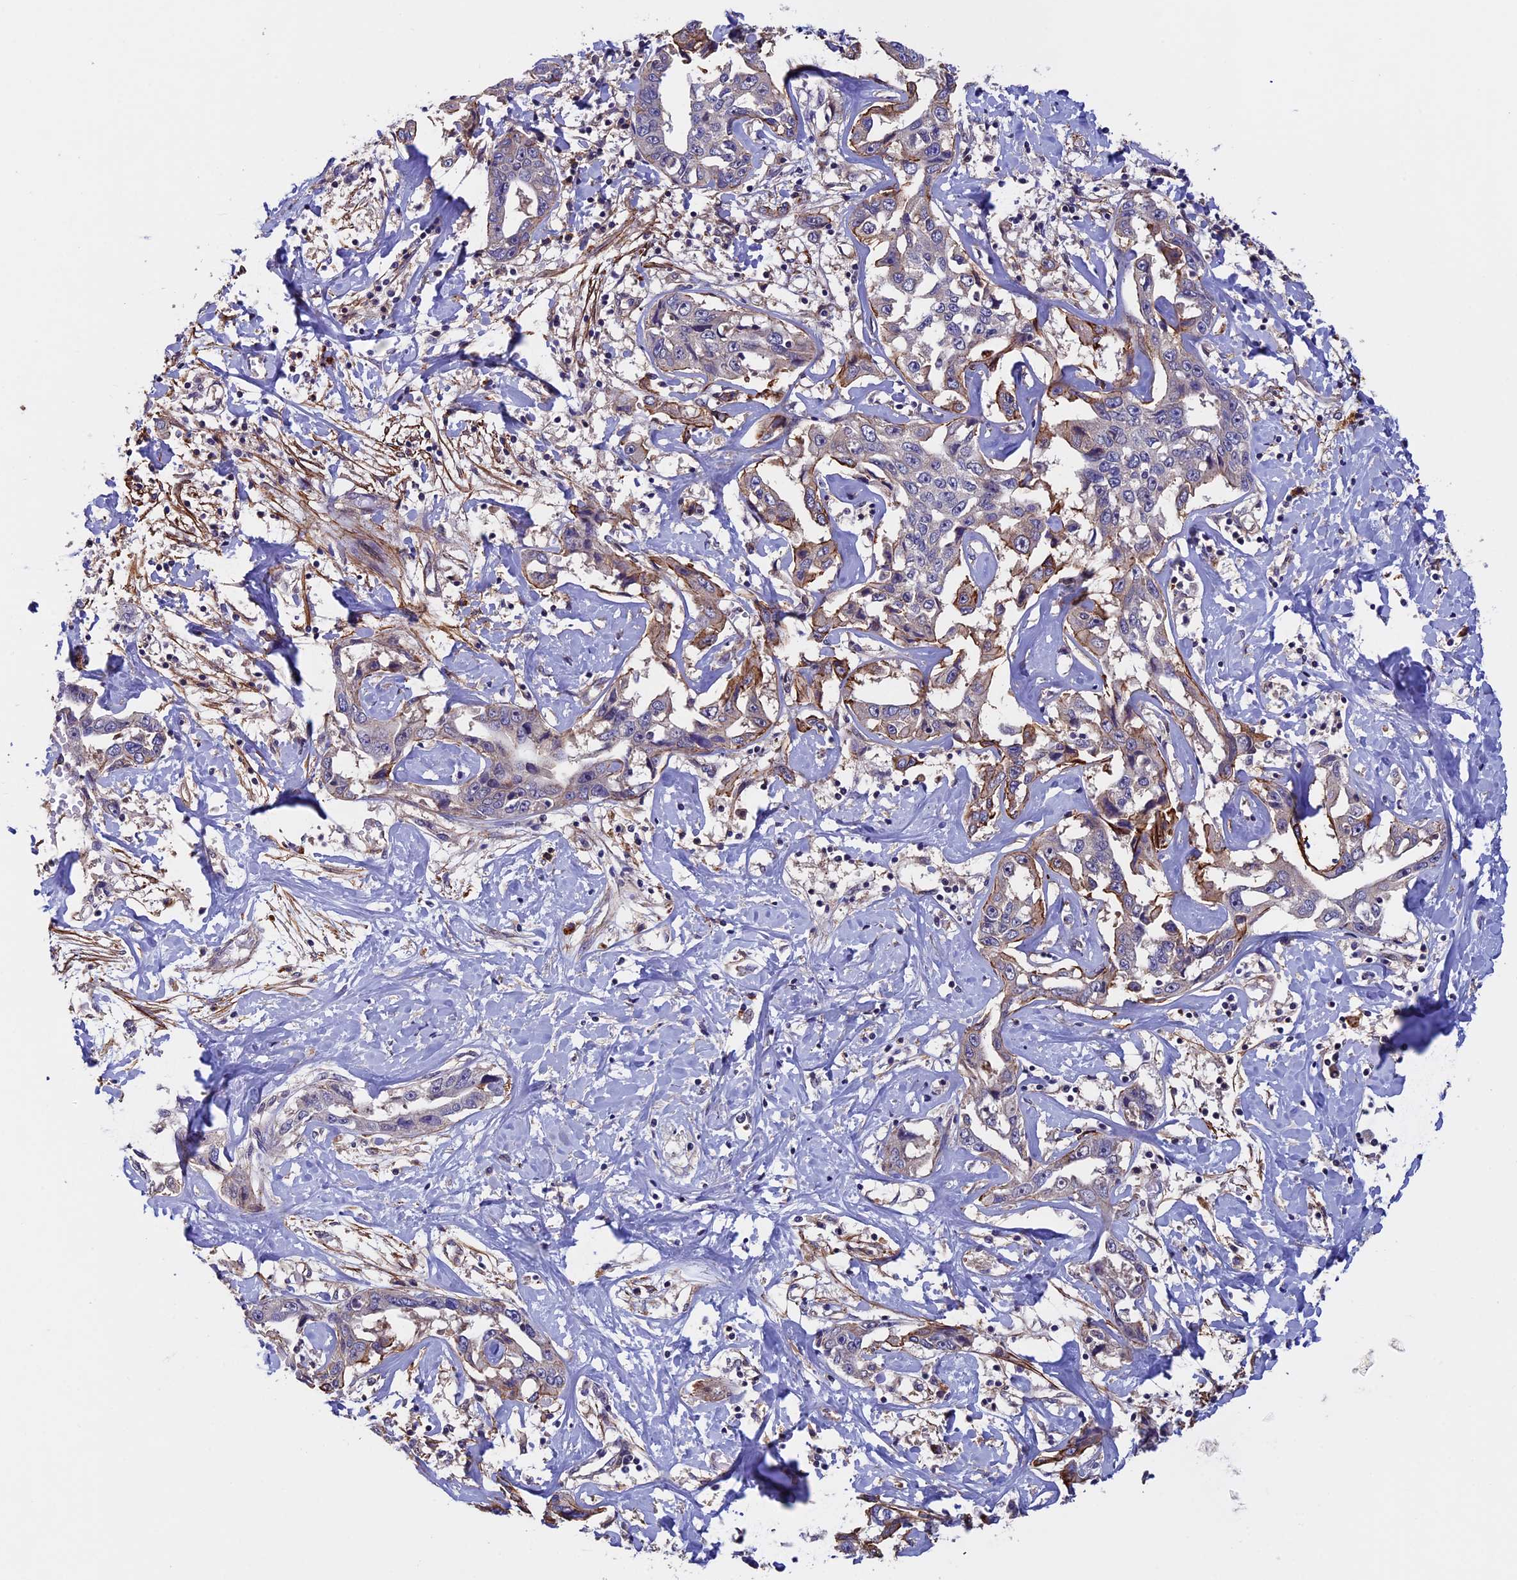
{"staining": {"intensity": "moderate", "quantity": "<25%", "location": "cytoplasmic/membranous"}, "tissue": "liver cancer", "cell_type": "Tumor cells", "image_type": "cancer", "snomed": [{"axis": "morphology", "description": "Cholangiocarcinoma"}, {"axis": "topography", "description": "Liver"}], "caption": "Liver cholangiocarcinoma was stained to show a protein in brown. There is low levels of moderate cytoplasmic/membranous staining in approximately <25% of tumor cells. Using DAB (brown) and hematoxylin (blue) stains, captured at high magnification using brightfield microscopy.", "gene": "SLC9A5", "patient": {"sex": "male", "age": 59}}